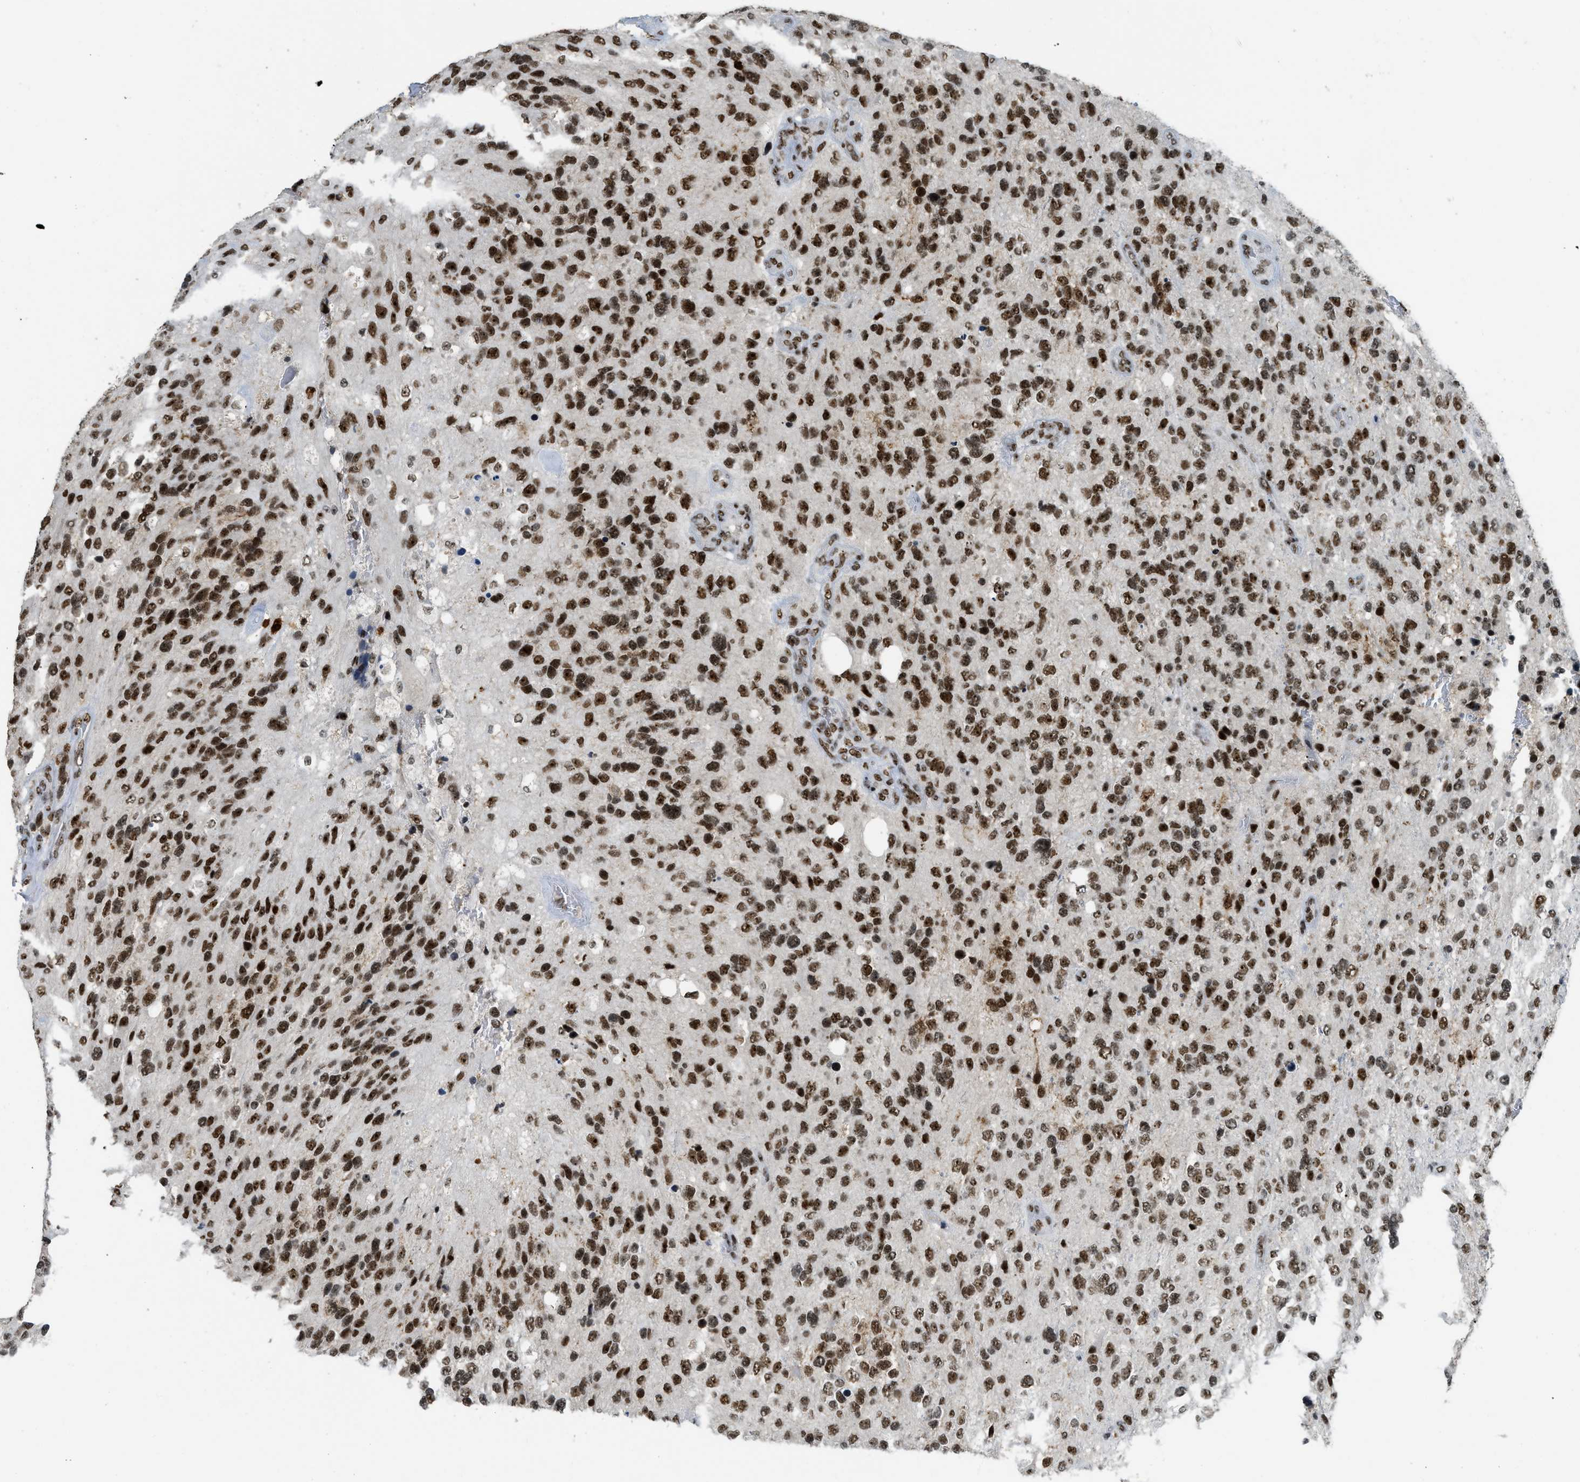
{"staining": {"intensity": "strong", "quantity": ">75%", "location": "nuclear"}, "tissue": "glioma", "cell_type": "Tumor cells", "image_type": "cancer", "snomed": [{"axis": "morphology", "description": "Glioma, malignant, High grade"}, {"axis": "topography", "description": "Brain"}], "caption": "Immunohistochemistry (IHC) (DAB (3,3'-diaminobenzidine)) staining of glioma demonstrates strong nuclear protein expression in about >75% of tumor cells.", "gene": "URB1", "patient": {"sex": "female", "age": 58}}